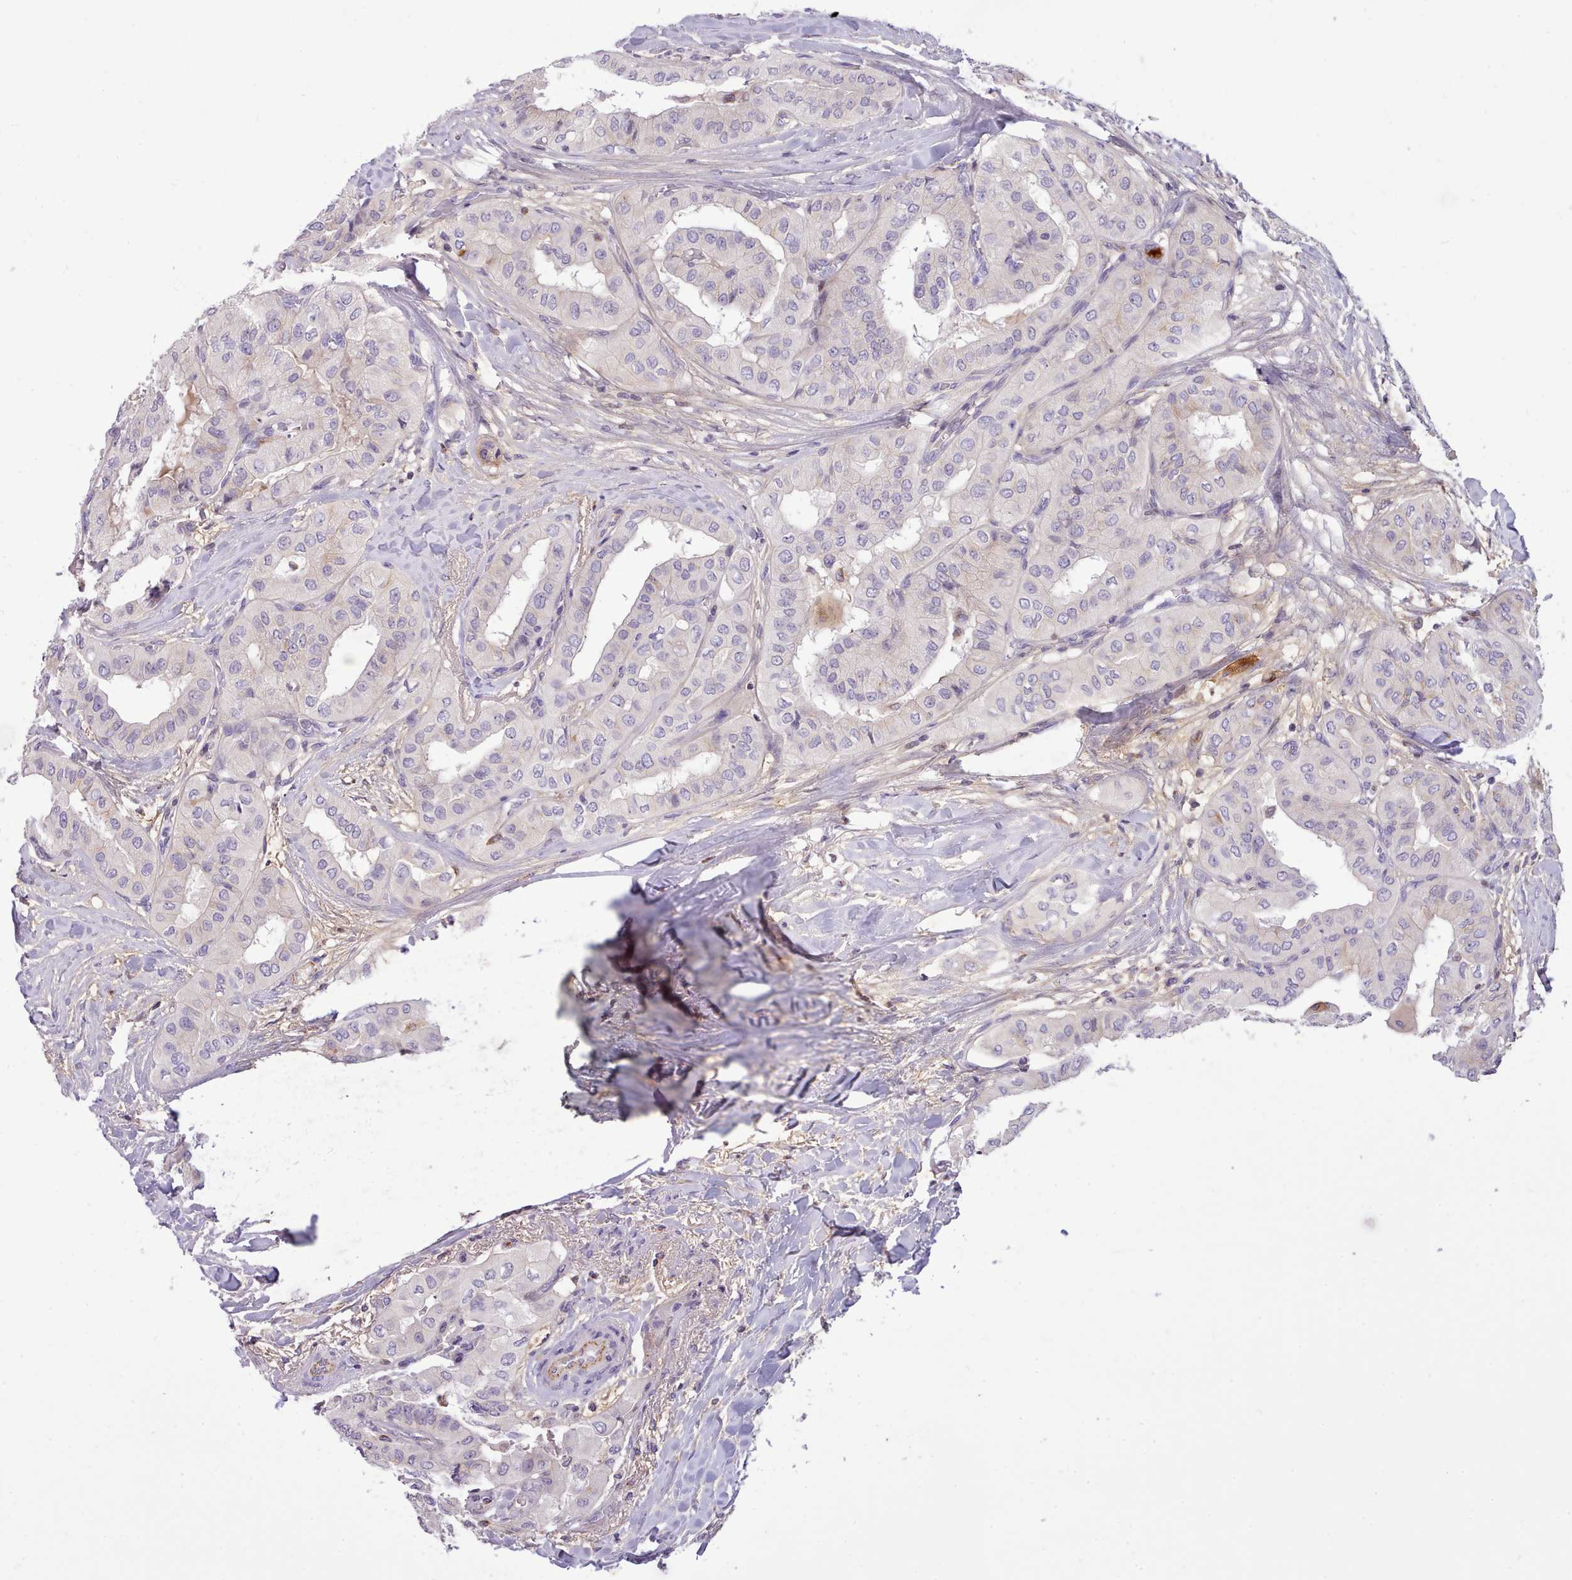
{"staining": {"intensity": "weak", "quantity": "<25%", "location": "cytoplasmic/membranous"}, "tissue": "thyroid cancer", "cell_type": "Tumor cells", "image_type": "cancer", "snomed": [{"axis": "morphology", "description": "Papillary adenocarcinoma, NOS"}, {"axis": "topography", "description": "Thyroid gland"}], "caption": "A histopathology image of thyroid papillary adenocarcinoma stained for a protein exhibits no brown staining in tumor cells. (DAB (3,3'-diaminobenzidine) IHC, high magnification).", "gene": "CYP2A13", "patient": {"sex": "female", "age": 59}}